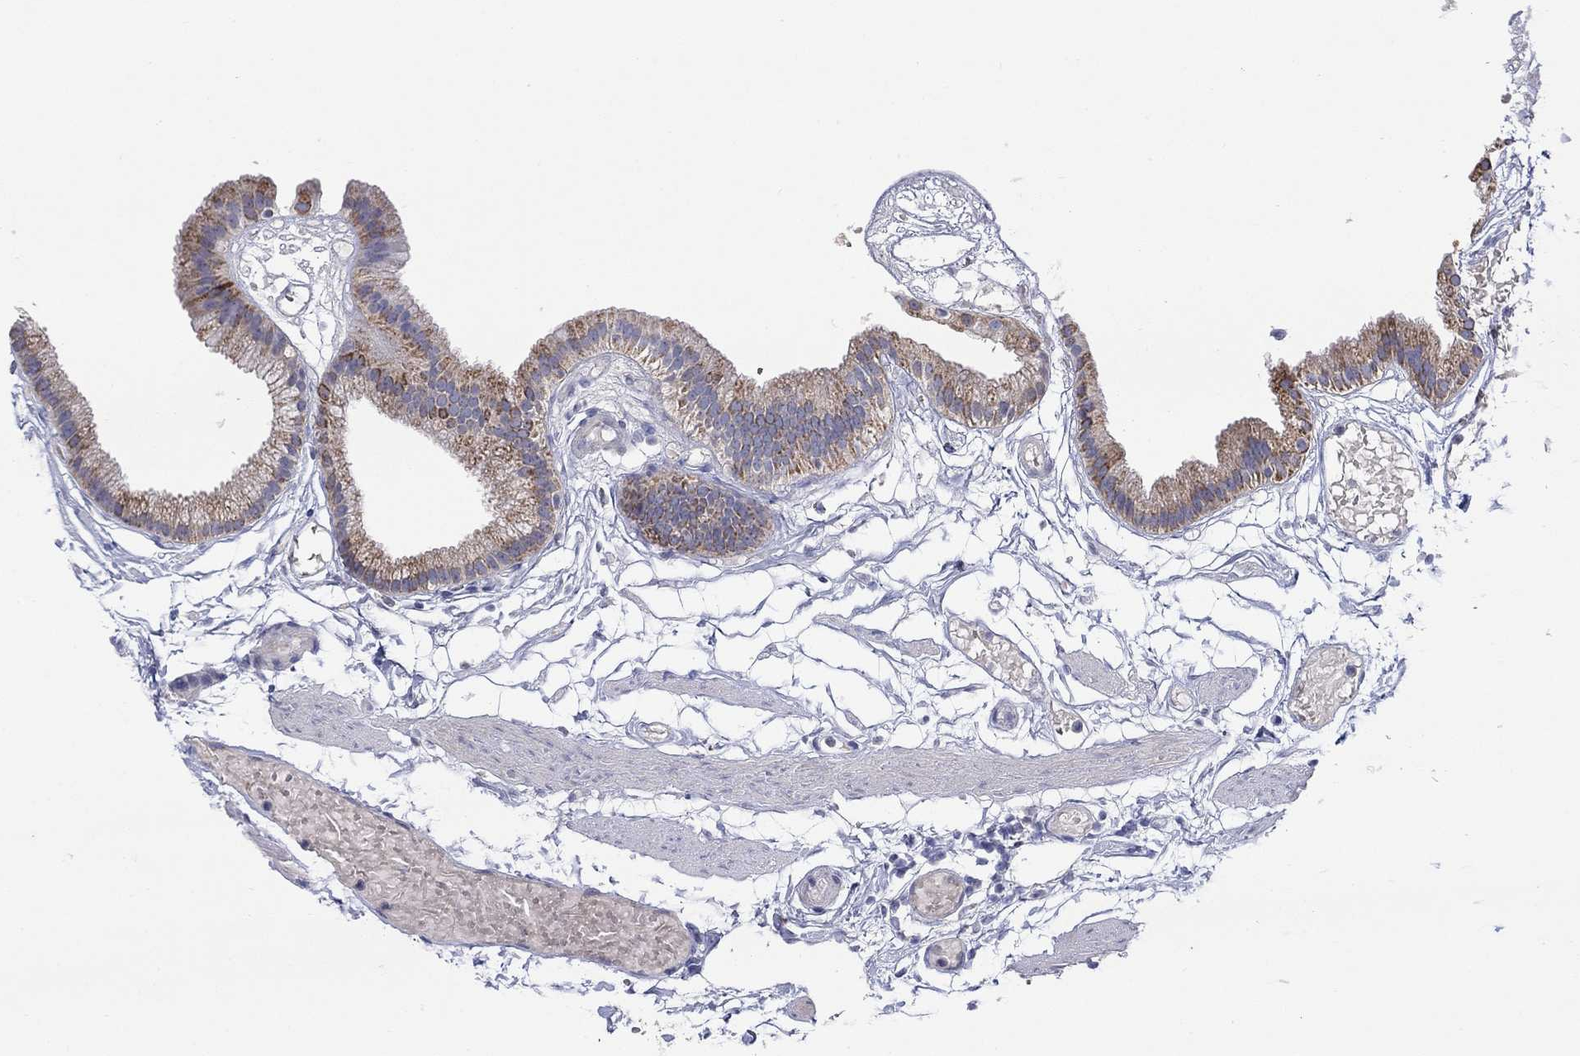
{"staining": {"intensity": "moderate", "quantity": ">75%", "location": "cytoplasmic/membranous"}, "tissue": "gallbladder", "cell_type": "Glandular cells", "image_type": "normal", "snomed": [{"axis": "morphology", "description": "Normal tissue, NOS"}, {"axis": "topography", "description": "Gallbladder"}], "caption": "A photomicrograph of human gallbladder stained for a protein shows moderate cytoplasmic/membranous brown staining in glandular cells. The staining was performed using DAB, with brown indicating positive protein expression. Nuclei are stained blue with hematoxylin.", "gene": "HPS5", "patient": {"sex": "female", "age": 45}}